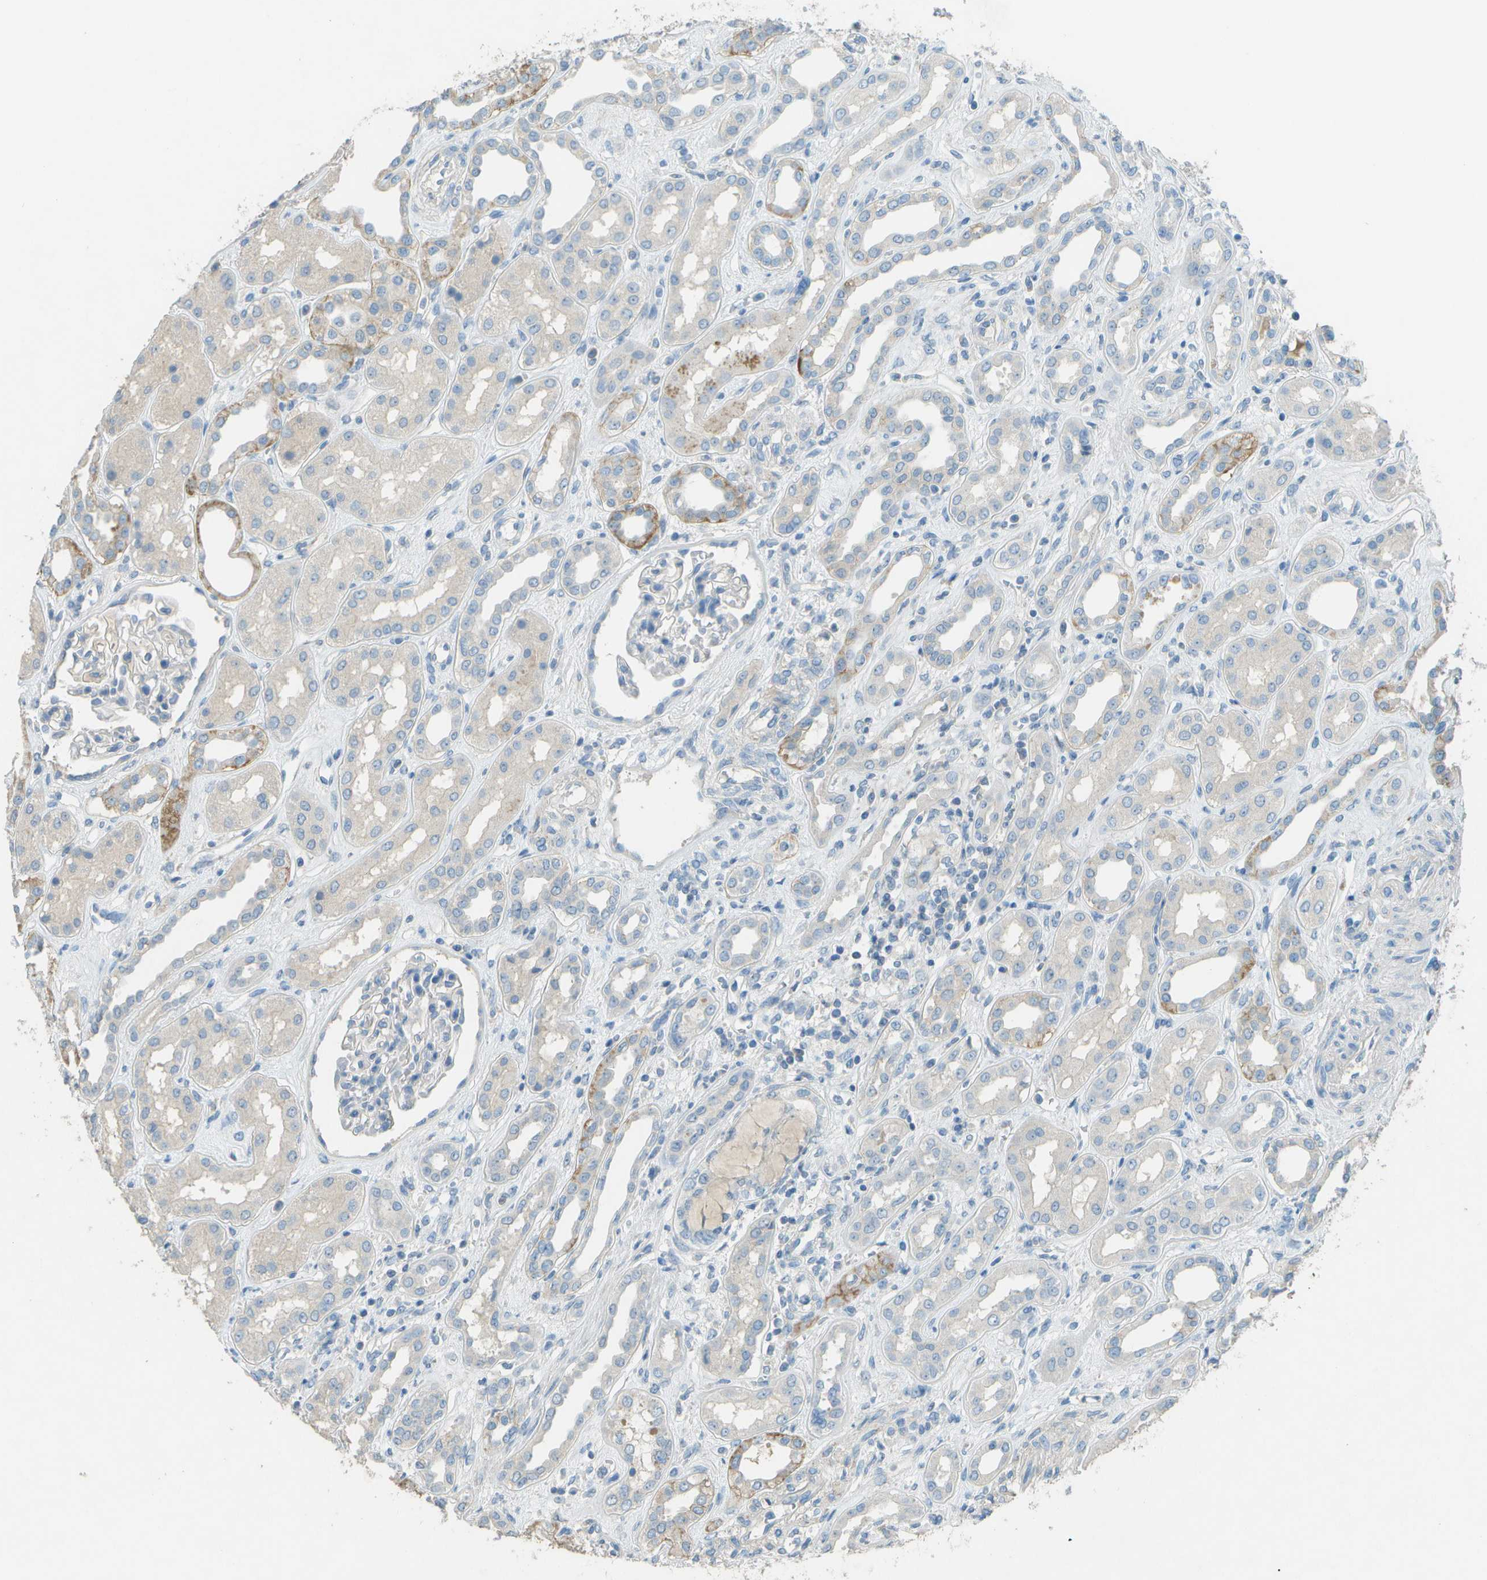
{"staining": {"intensity": "negative", "quantity": "none", "location": "none"}, "tissue": "kidney", "cell_type": "Cells in glomeruli", "image_type": "normal", "snomed": [{"axis": "morphology", "description": "Normal tissue, NOS"}, {"axis": "topography", "description": "Kidney"}], "caption": "An immunohistochemistry (IHC) histopathology image of normal kidney is shown. There is no staining in cells in glomeruli of kidney. (DAB immunohistochemistry visualized using brightfield microscopy, high magnification).", "gene": "LGI2", "patient": {"sex": "male", "age": 59}}